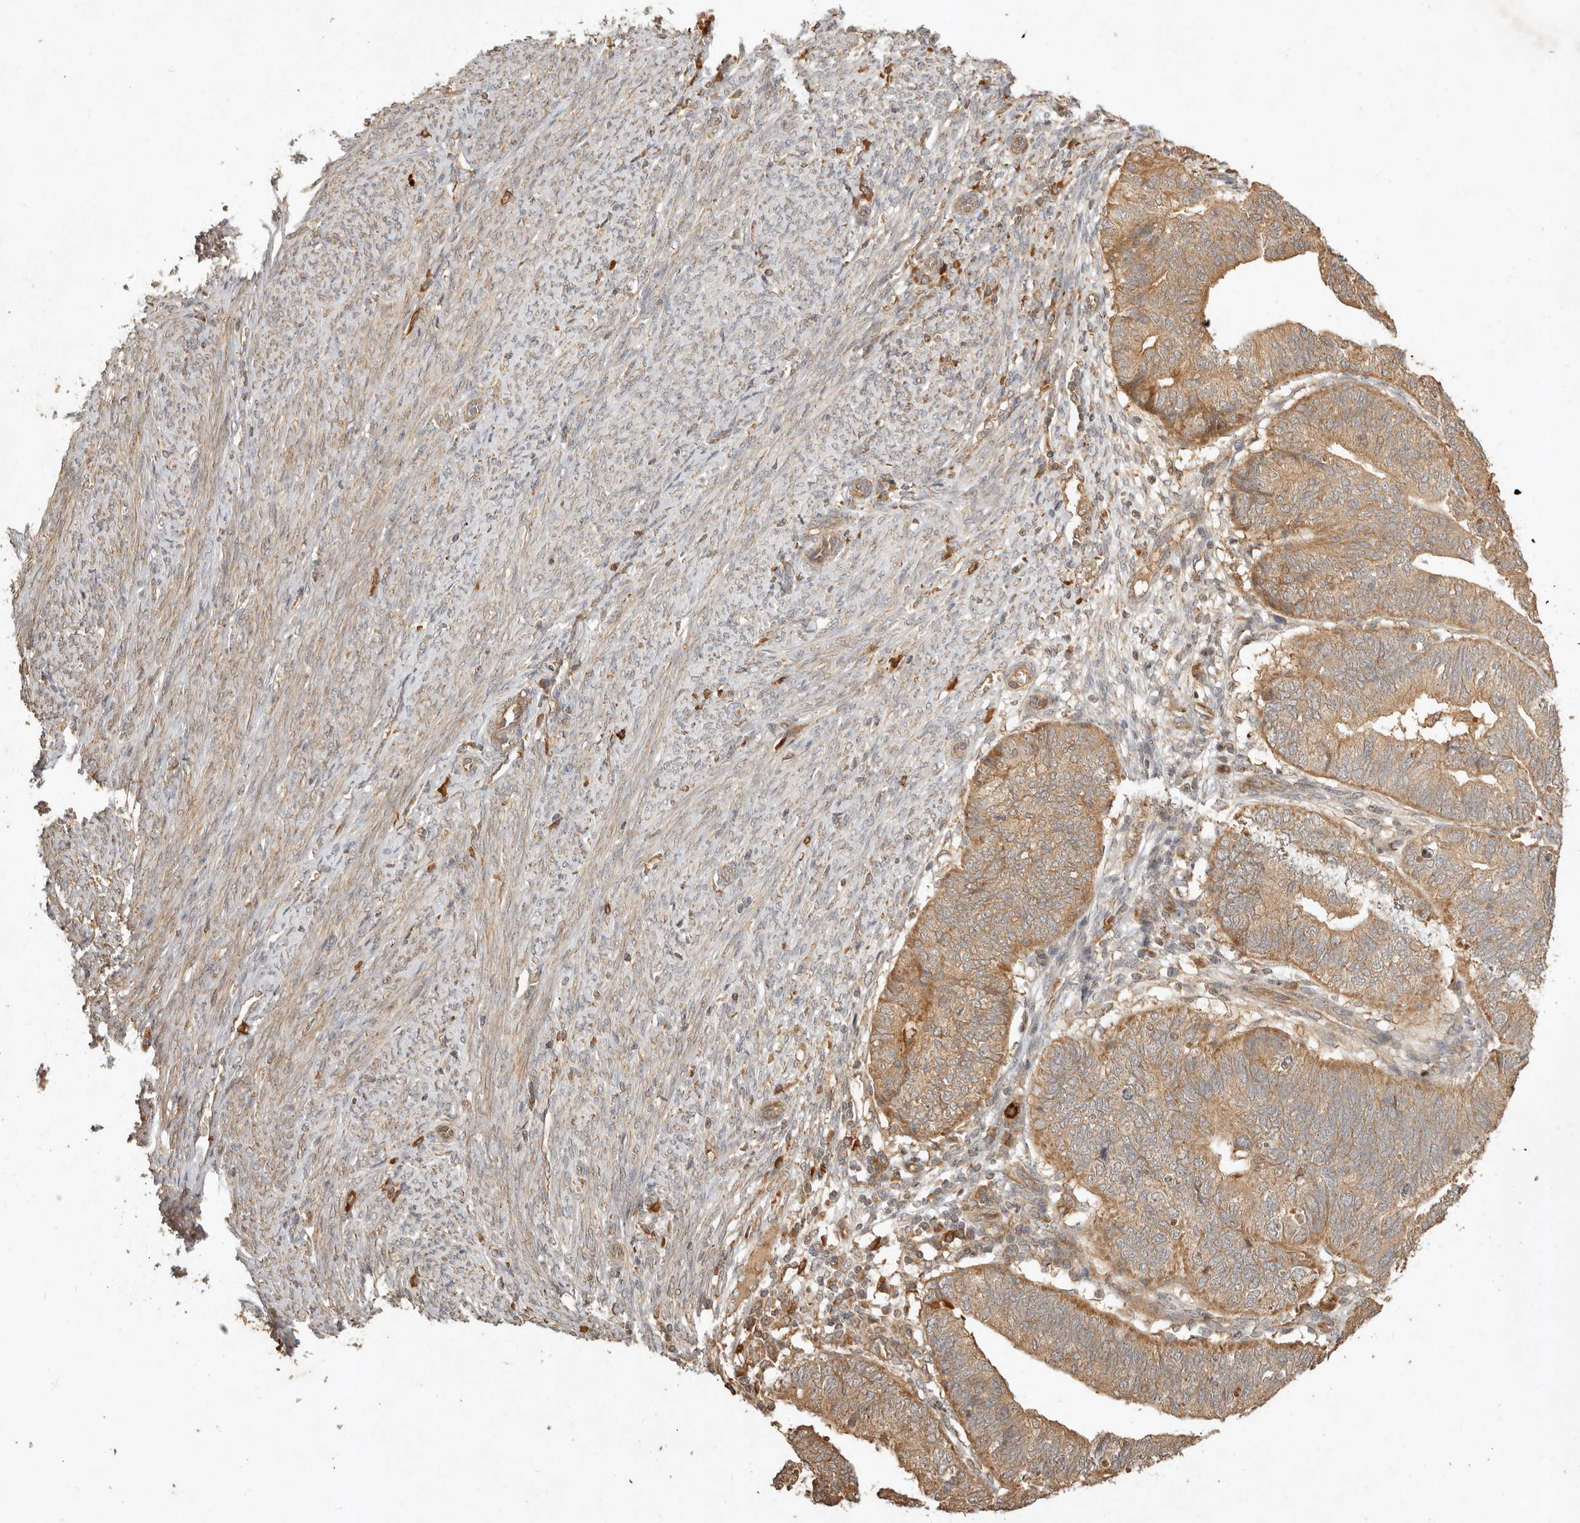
{"staining": {"intensity": "moderate", "quantity": ">75%", "location": "cytoplasmic/membranous"}, "tissue": "endometrial cancer", "cell_type": "Tumor cells", "image_type": "cancer", "snomed": [{"axis": "morphology", "description": "Adenocarcinoma, NOS"}, {"axis": "topography", "description": "Uterus"}], "caption": "A brown stain labels moderate cytoplasmic/membranous expression of a protein in human endometrial cancer (adenocarcinoma) tumor cells.", "gene": "CLEC4C", "patient": {"sex": "female", "age": 77}}